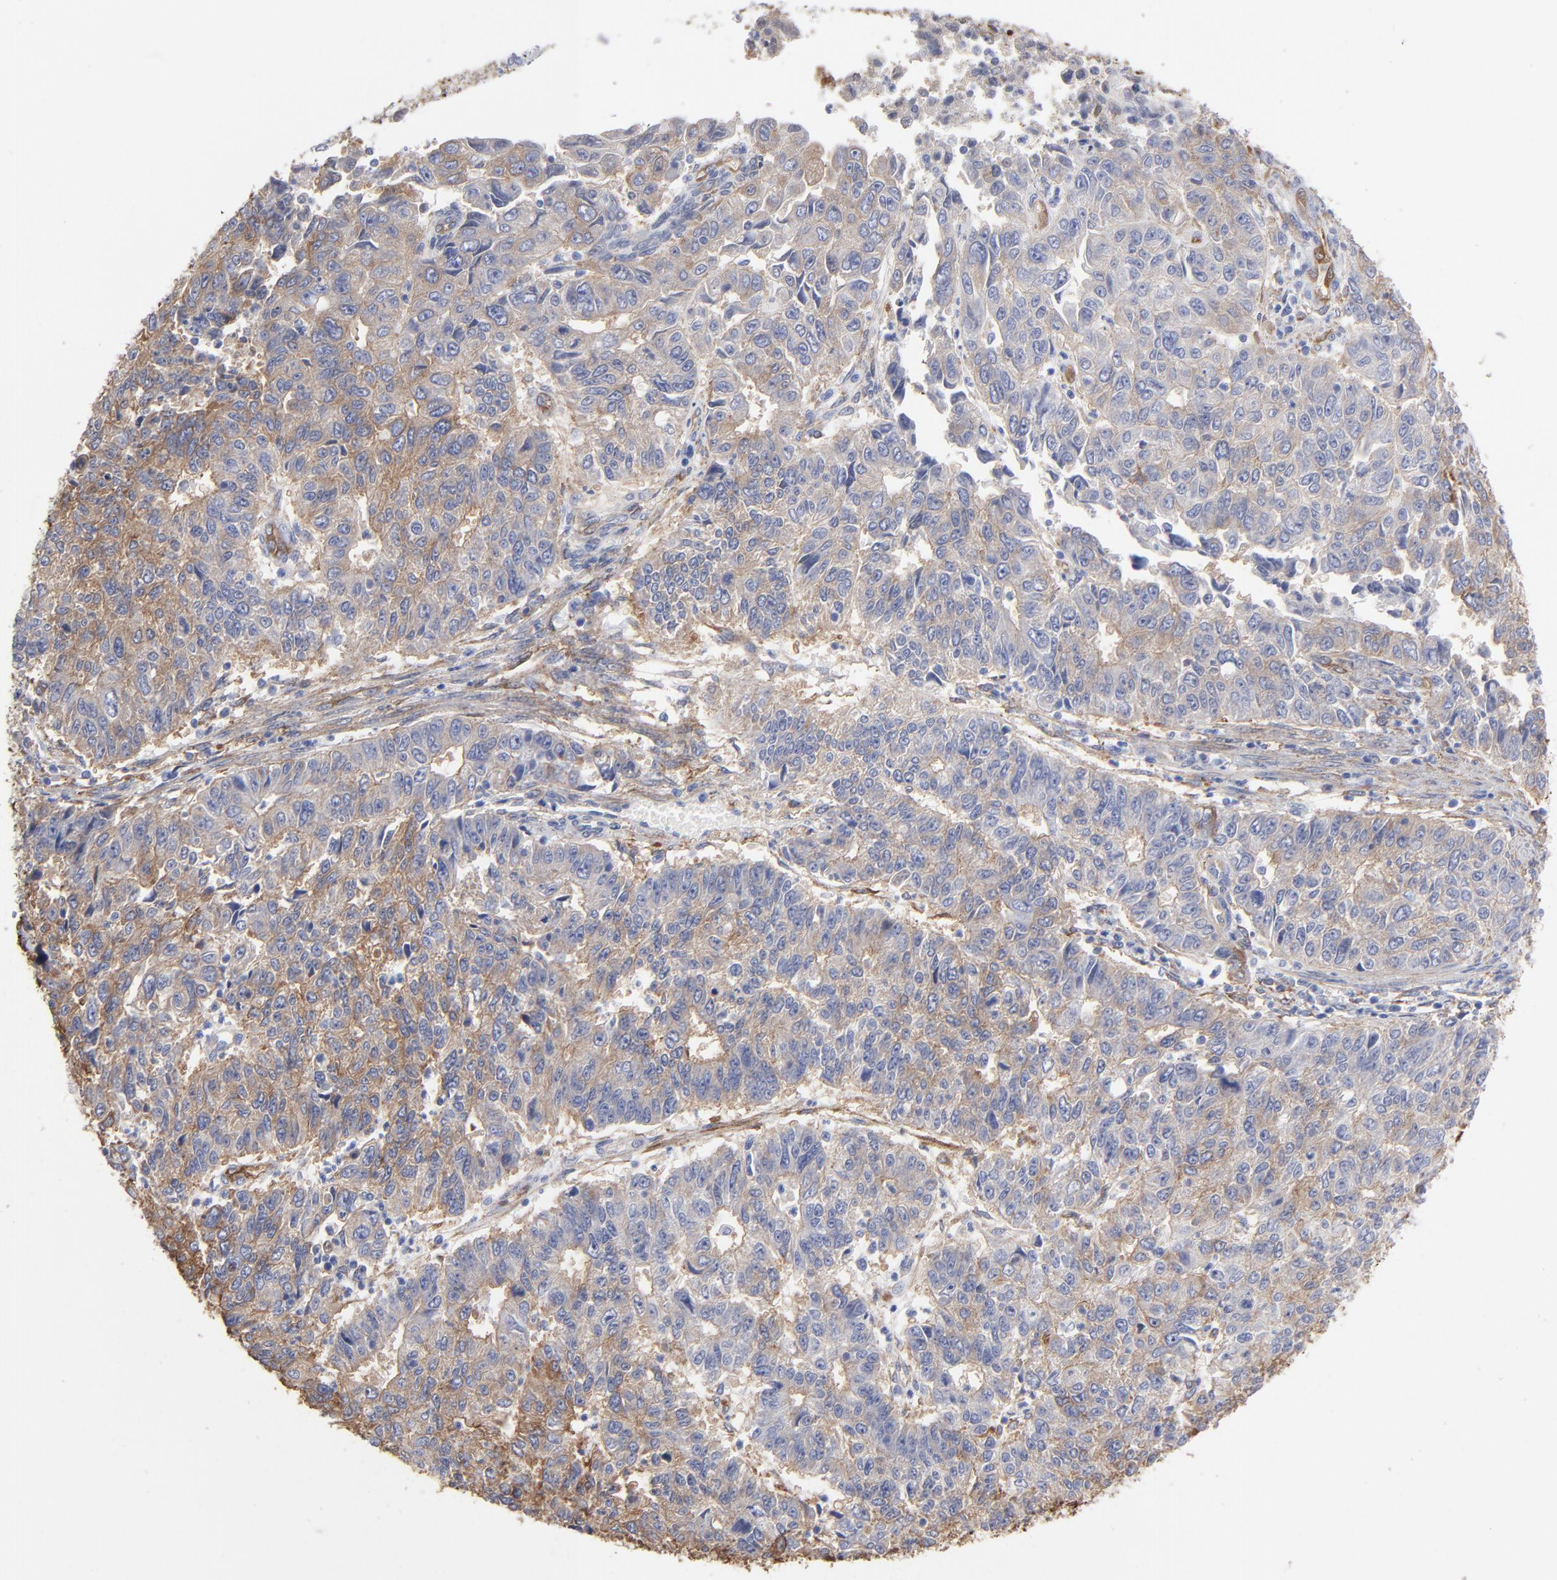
{"staining": {"intensity": "weak", "quantity": "25%-75%", "location": "cytoplasmic/membranous"}, "tissue": "endometrial cancer", "cell_type": "Tumor cells", "image_type": "cancer", "snomed": [{"axis": "morphology", "description": "Adenocarcinoma, NOS"}, {"axis": "topography", "description": "Endometrium"}], "caption": "A low amount of weak cytoplasmic/membranous staining is present in about 25%-75% of tumor cells in endometrial adenocarcinoma tissue.", "gene": "CILP", "patient": {"sex": "female", "age": 42}}